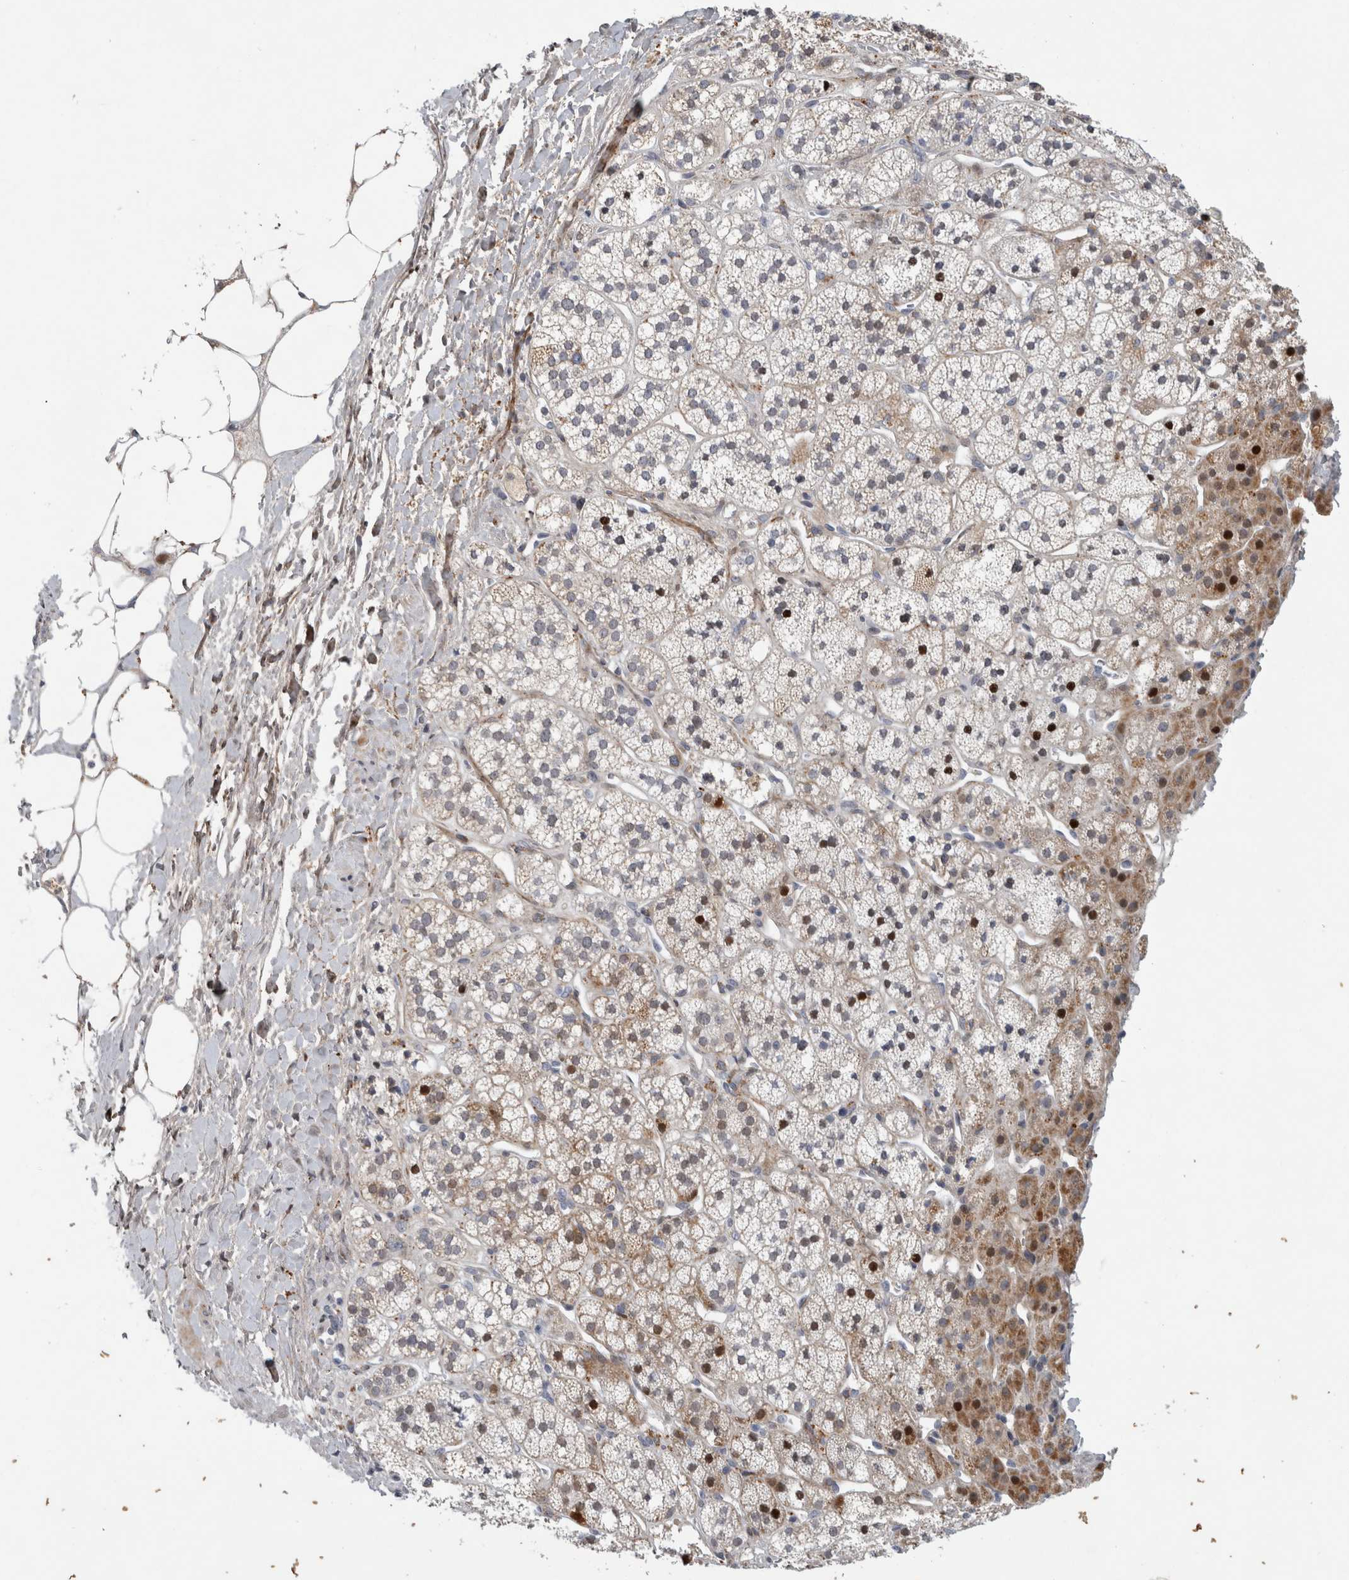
{"staining": {"intensity": "moderate", "quantity": "25%-75%", "location": "cytoplasmic/membranous,nuclear"}, "tissue": "adrenal gland", "cell_type": "Glandular cells", "image_type": "normal", "snomed": [{"axis": "morphology", "description": "Normal tissue, NOS"}, {"axis": "topography", "description": "Adrenal gland"}], "caption": "Immunohistochemistry (IHC) micrograph of normal adrenal gland: adrenal gland stained using immunohistochemistry (IHC) reveals medium levels of moderate protein expression localized specifically in the cytoplasmic/membranous,nuclear of glandular cells, appearing as a cytoplasmic/membranous,nuclear brown color.", "gene": "RBM48", "patient": {"sex": "male", "age": 56}}